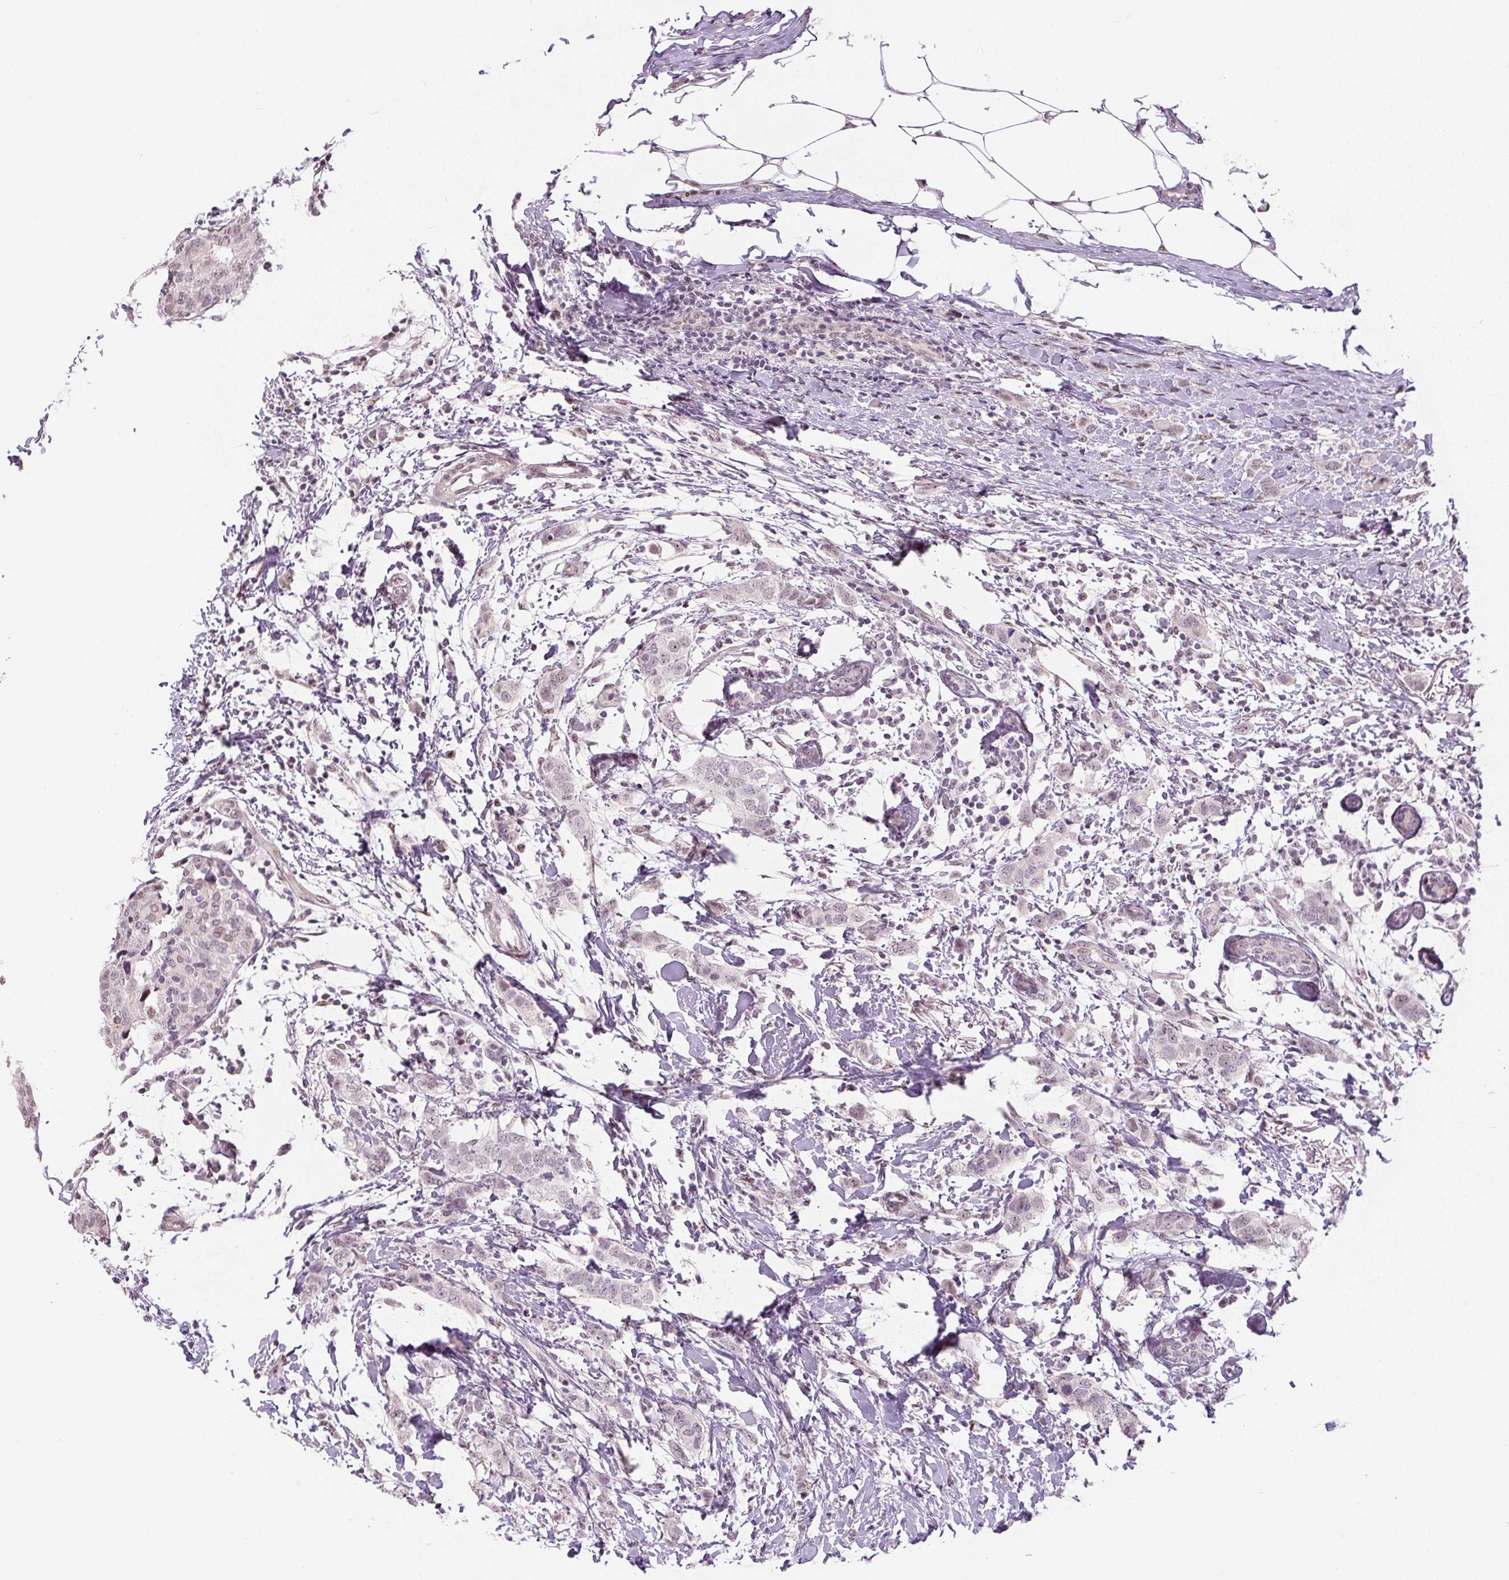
{"staining": {"intensity": "weak", "quantity": "<25%", "location": "nuclear"}, "tissue": "breast cancer", "cell_type": "Tumor cells", "image_type": "cancer", "snomed": [{"axis": "morphology", "description": "Duct carcinoma"}, {"axis": "topography", "description": "Breast"}], "caption": "A histopathology image of breast cancer stained for a protein exhibits no brown staining in tumor cells.", "gene": "TCFL5", "patient": {"sex": "female", "age": 50}}